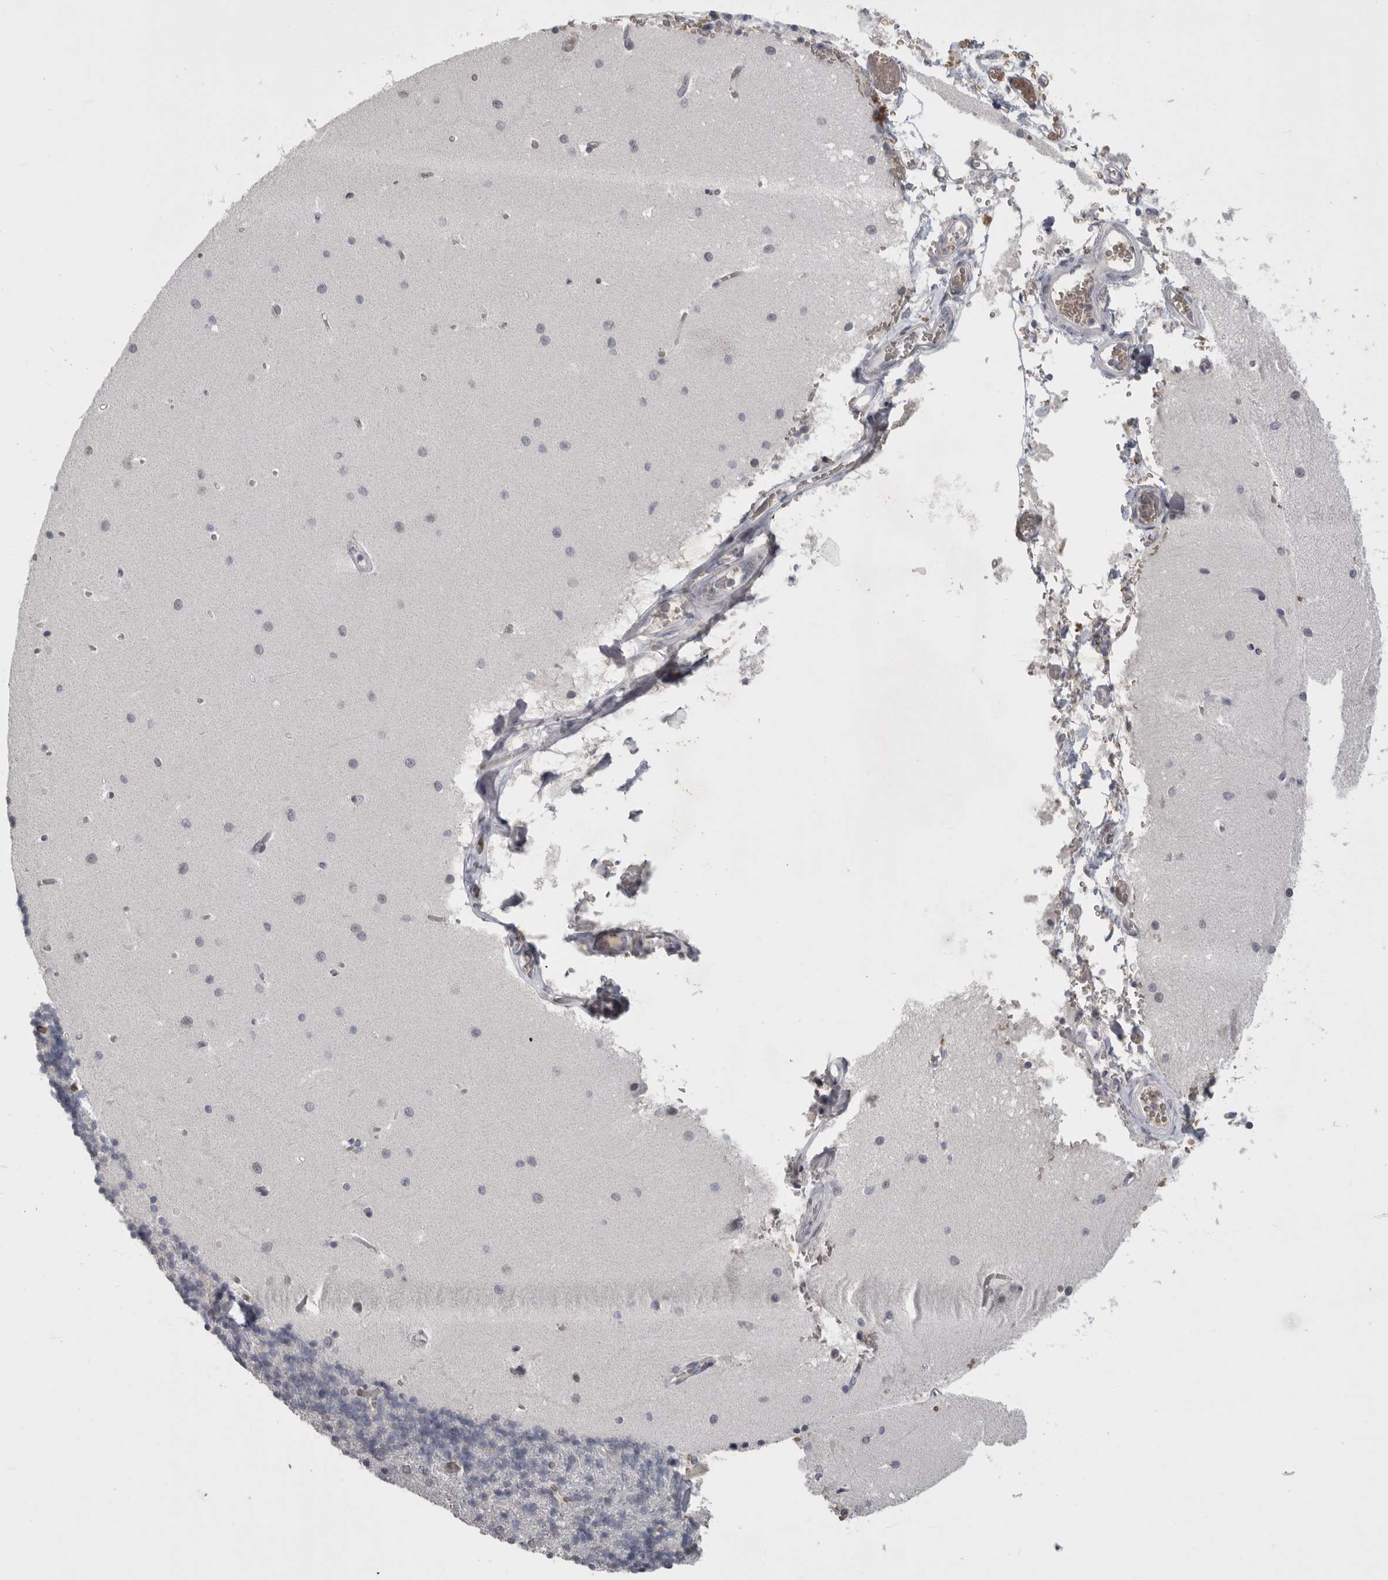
{"staining": {"intensity": "negative", "quantity": "none", "location": "none"}, "tissue": "cerebellum", "cell_type": "Cells in granular layer", "image_type": "normal", "snomed": [{"axis": "morphology", "description": "Normal tissue, NOS"}, {"axis": "topography", "description": "Cerebellum"}], "caption": "High magnification brightfield microscopy of benign cerebellum stained with DAB (3,3'-diaminobenzidine) (brown) and counterstained with hematoxylin (blue): cells in granular layer show no significant staining. Brightfield microscopy of immunohistochemistry (IHC) stained with DAB (brown) and hematoxylin (blue), captured at high magnification.", "gene": "PCMTD1", "patient": {"sex": "male", "age": 37}}